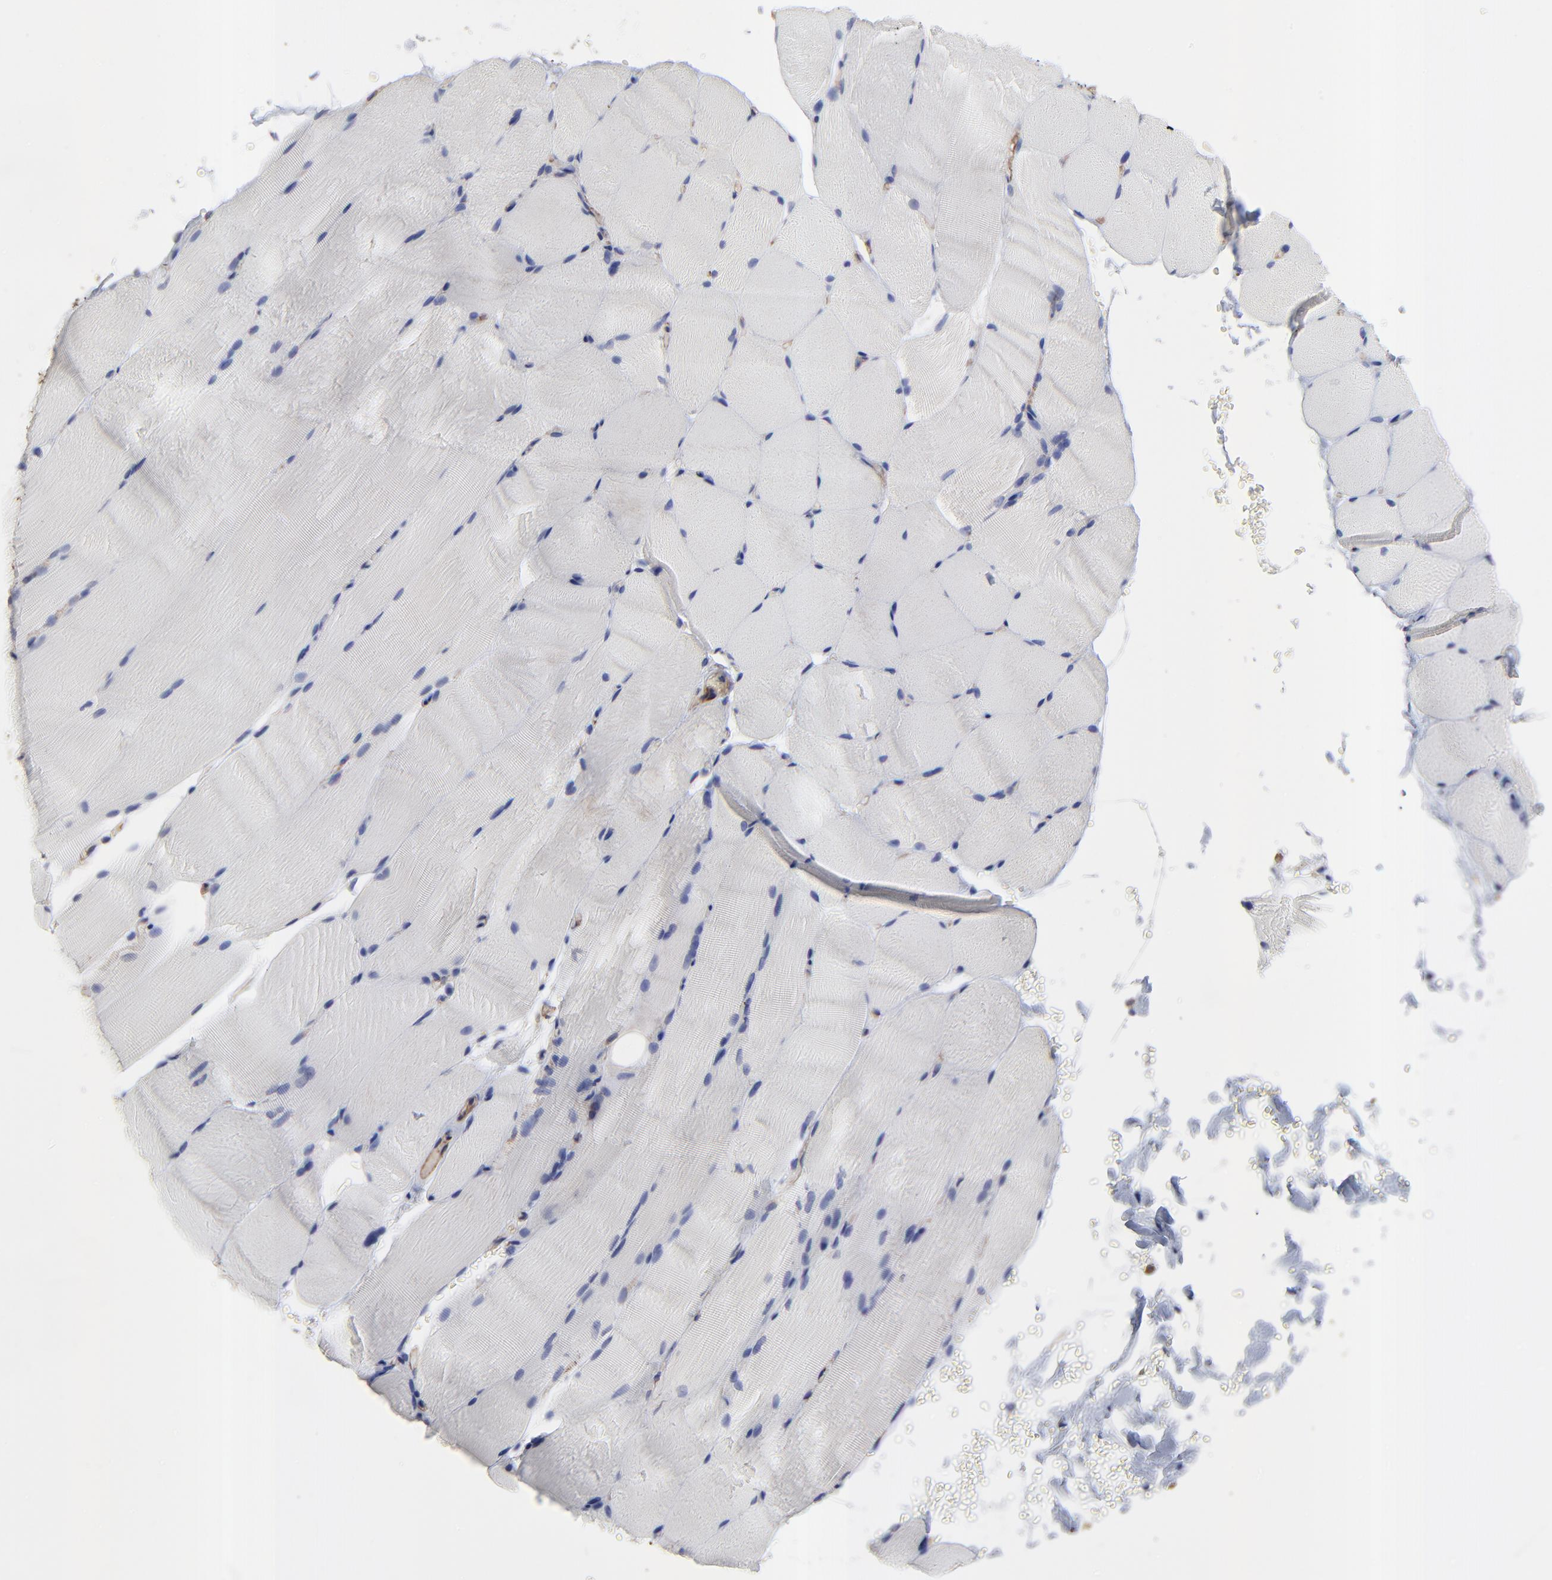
{"staining": {"intensity": "negative", "quantity": "none", "location": "none"}, "tissue": "skeletal muscle", "cell_type": "Myocytes", "image_type": "normal", "snomed": [{"axis": "morphology", "description": "Normal tissue, NOS"}, {"axis": "topography", "description": "Skeletal muscle"}, {"axis": "topography", "description": "Parathyroid gland"}], "caption": "DAB immunohistochemical staining of benign human skeletal muscle exhibits no significant expression in myocytes. (DAB (3,3'-diaminobenzidine) IHC, high magnification).", "gene": "SULF2", "patient": {"sex": "female", "age": 37}}